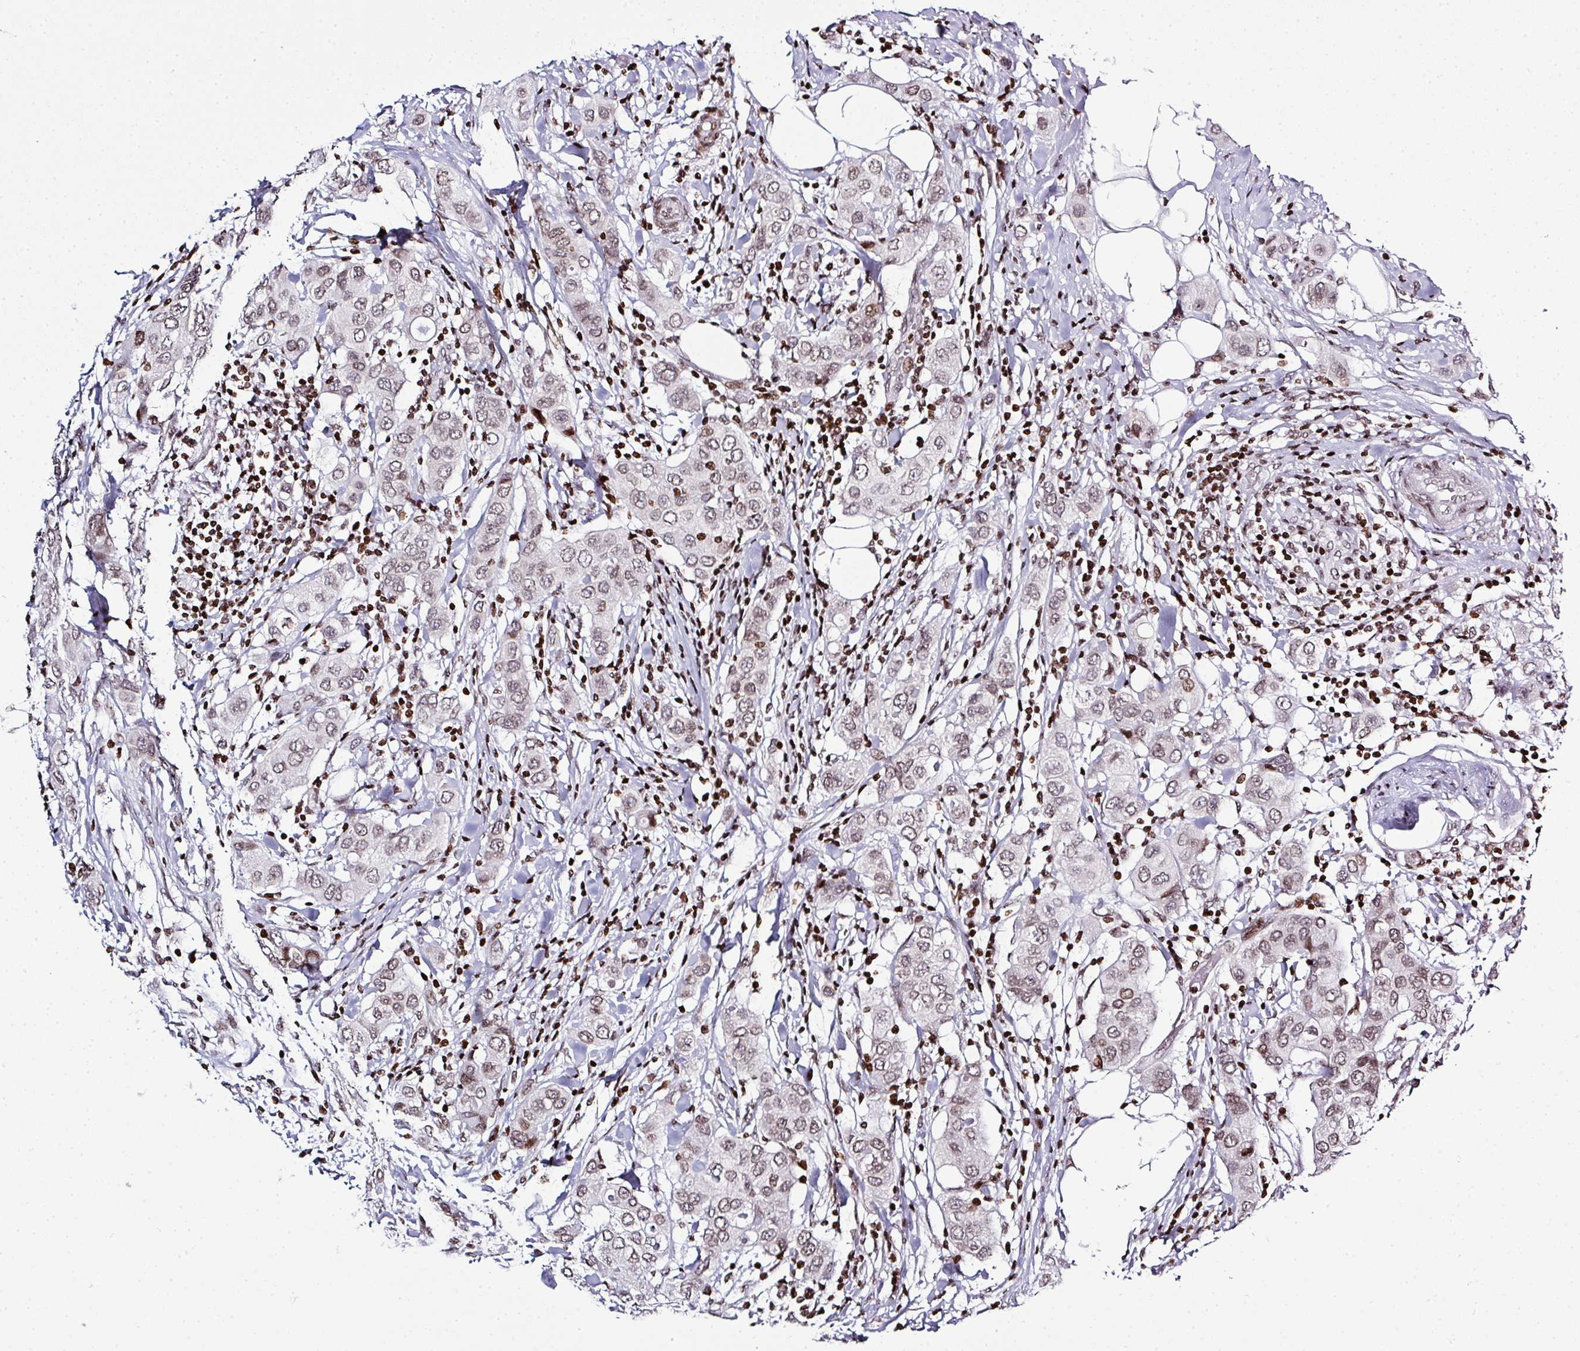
{"staining": {"intensity": "weak", "quantity": ">75%", "location": "nuclear"}, "tissue": "breast cancer", "cell_type": "Tumor cells", "image_type": "cancer", "snomed": [{"axis": "morphology", "description": "Lobular carcinoma"}, {"axis": "topography", "description": "Breast"}], "caption": "DAB immunohistochemical staining of breast cancer (lobular carcinoma) demonstrates weak nuclear protein positivity in about >75% of tumor cells.", "gene": "RASL11A", "patient": {"sex": "female", "age": 51}}